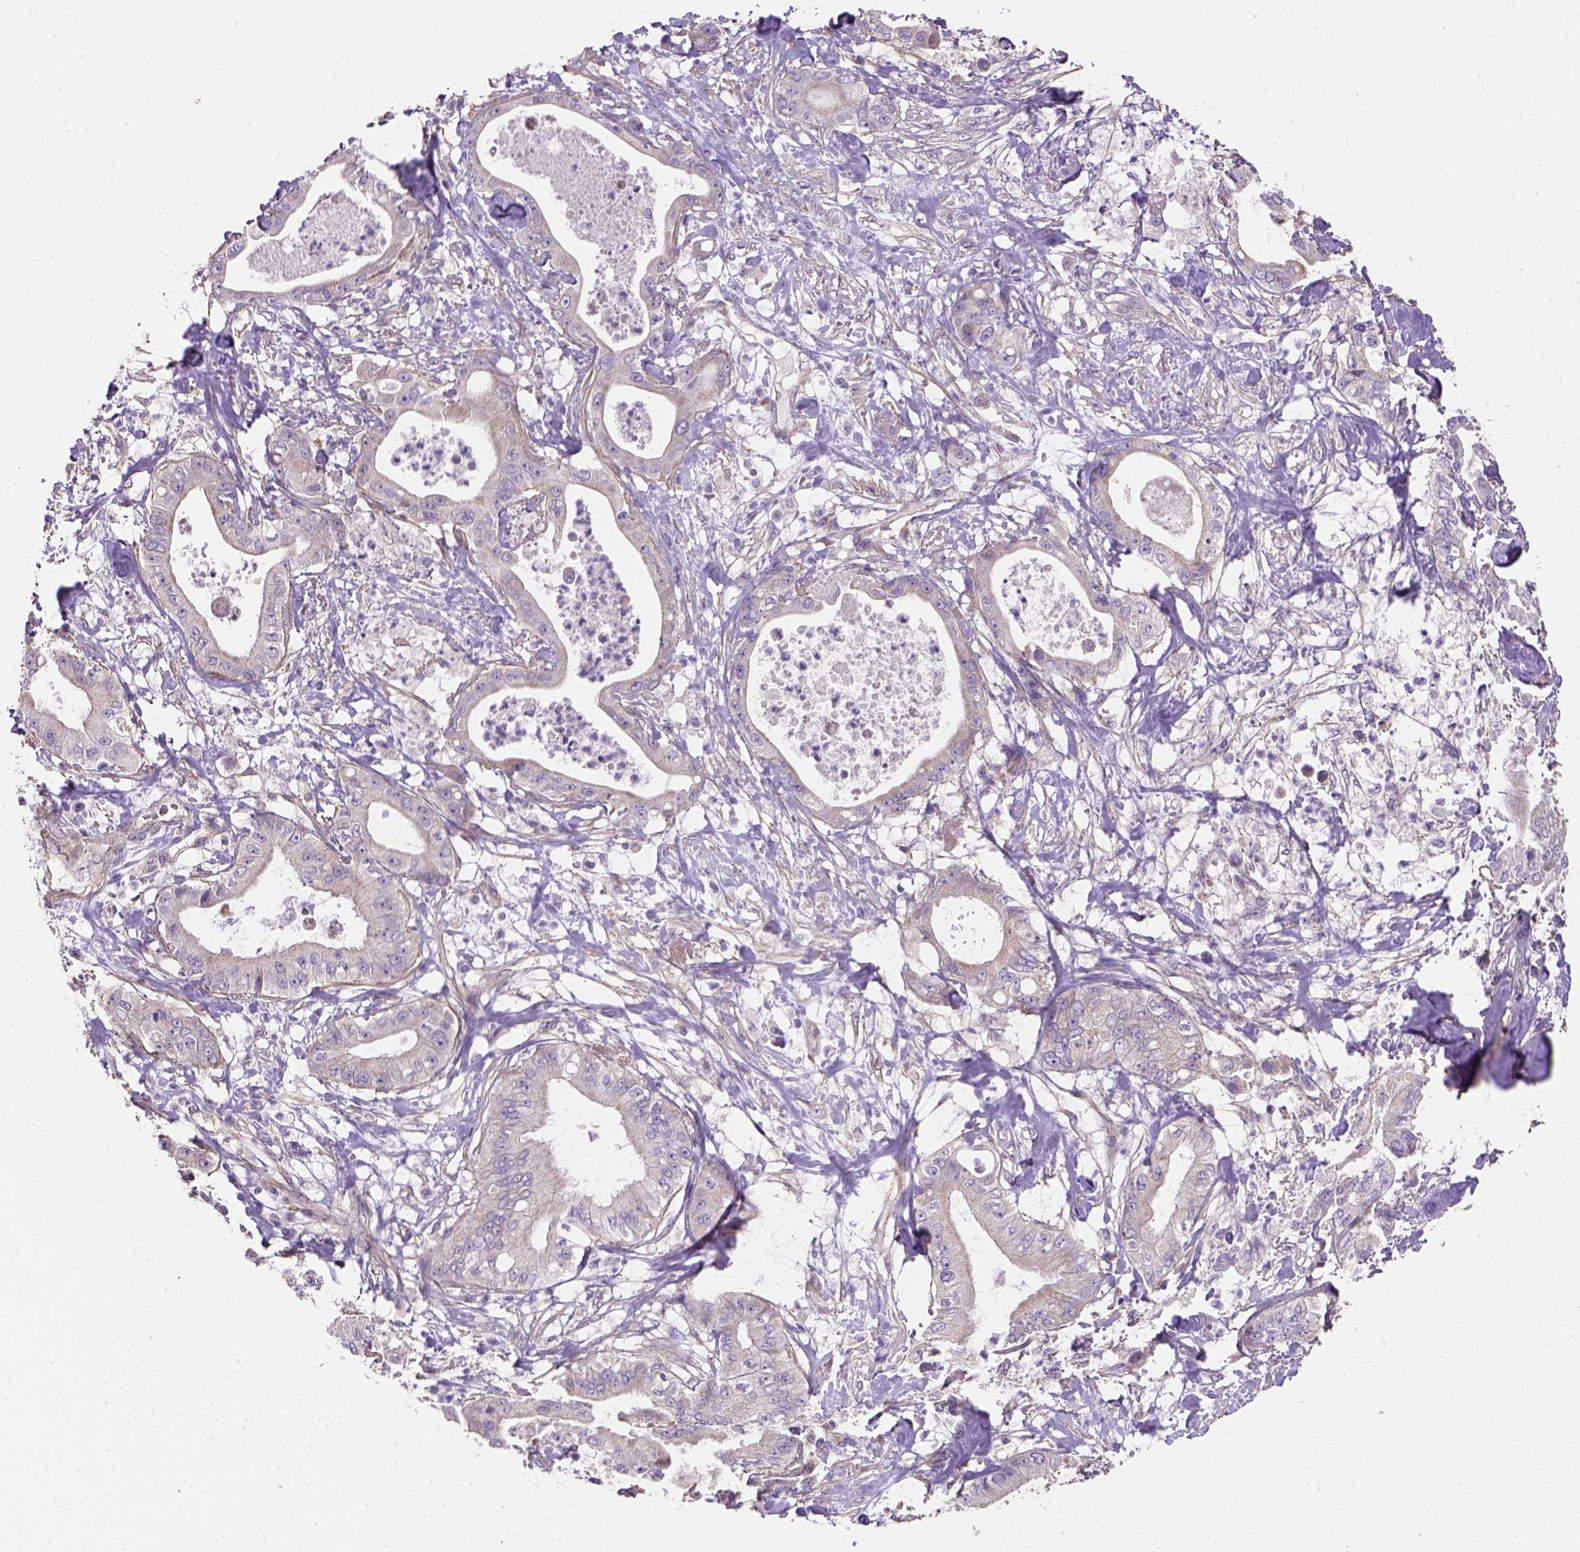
{"staining": {"intensity": "negative", "quantity": "none", "location": "none"}, "tissue": "pancreatic cancer", "cell_type": "Tumor cells", "image_type": "cancer", "snomed": [{"axis": "morphology", "description": "Adenocarcinoma, NOS"}, {"axis": "topography", "description": "Pancreas"}], "caption": "A micrograph of pancreatic cancer stained for a protein demonstrates no brown staining in tumor cells. (DAB (3,3'-diaminobenzidine) IHC, high magnification).", "gene": "HTRA1", "patient": {"sex": "male", "age": 71}}